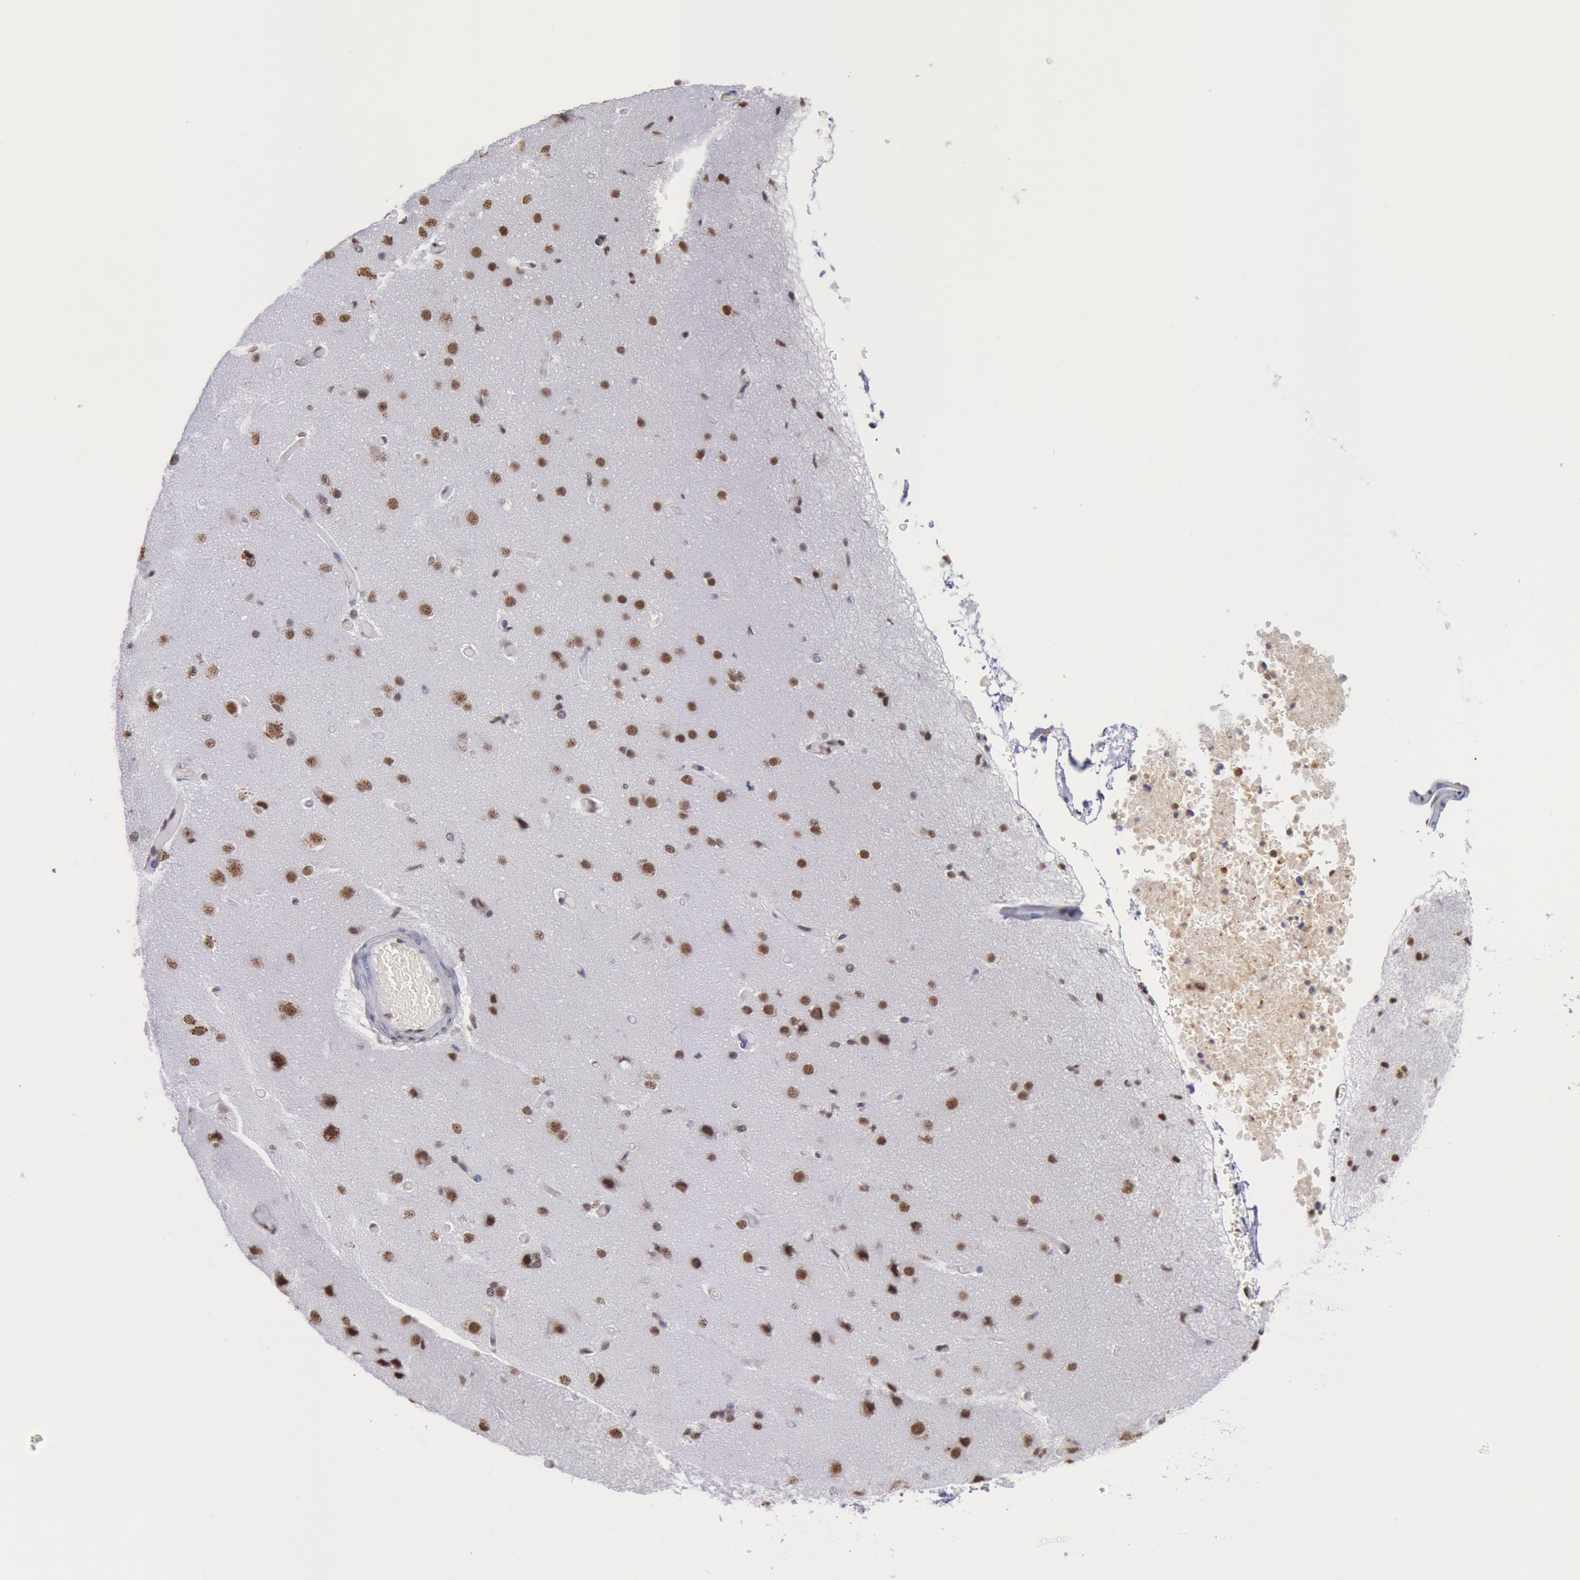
{"staining": {"intensity": "moderate", "quantity": ">75%", "location": "nuclear"}, "tissue": "cerebral cortex", "cell_type": "Endothelial cells", "image_type": "normal", "snomed": [{"axis": "morphology", "description": "Normal tissue, NOS"}, {"axis": "morphology", "description": "Glioma, malignant, High grade"}, {"axis": "topography", "description": "Cerebral cortex"}], "caption": "Moderate nuclear protein positivity is seen in approximately >75% of endothelial cells in cerebral cortex. (DAB IHC, brown staining for protein, blue staining for nuclei).", "gene": "SNRPD3", "patient": {"sex": "male", "age": 77}}